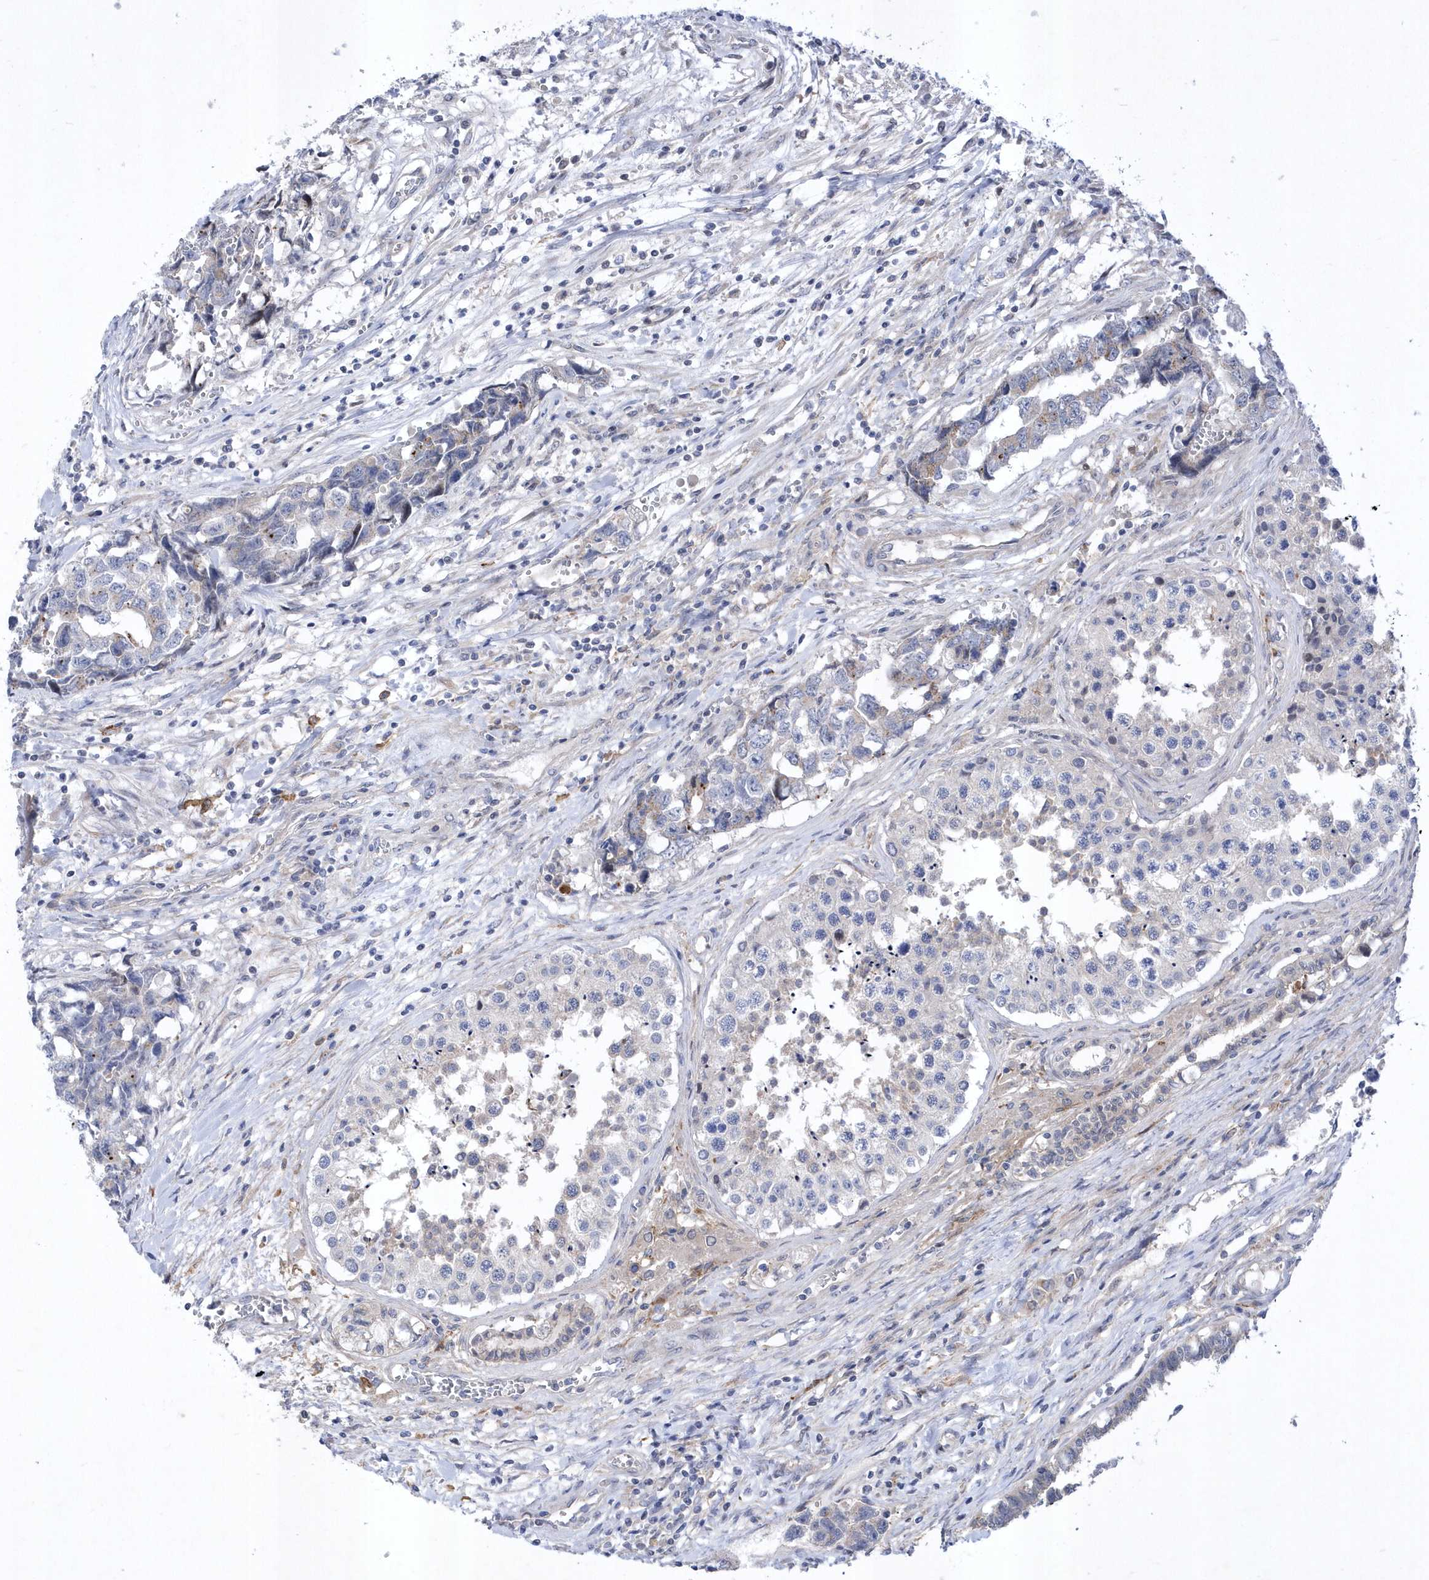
{"staining": {"intensity": "moderate", "quantity": "<25%", "location": "cytoplasmic/membranous"}, "tissue": "testis cancer", "cell_type": "Tumor cells", "image_type": "cancer", "snomed": [{"axis": "morphology", "description": "Carcinoma, Embryonal, NOS"}, {"axis": "topography", "description": "Testis"}], "caption": "Testis embryonal carcinoma stained with immunohistochemistry (IHC) displays moderate cytoplasmic/membranous staining in approximately <25% of tumor cells.", "gene": "LONRF2", "patient": {"sex": "male", "age": 31}}